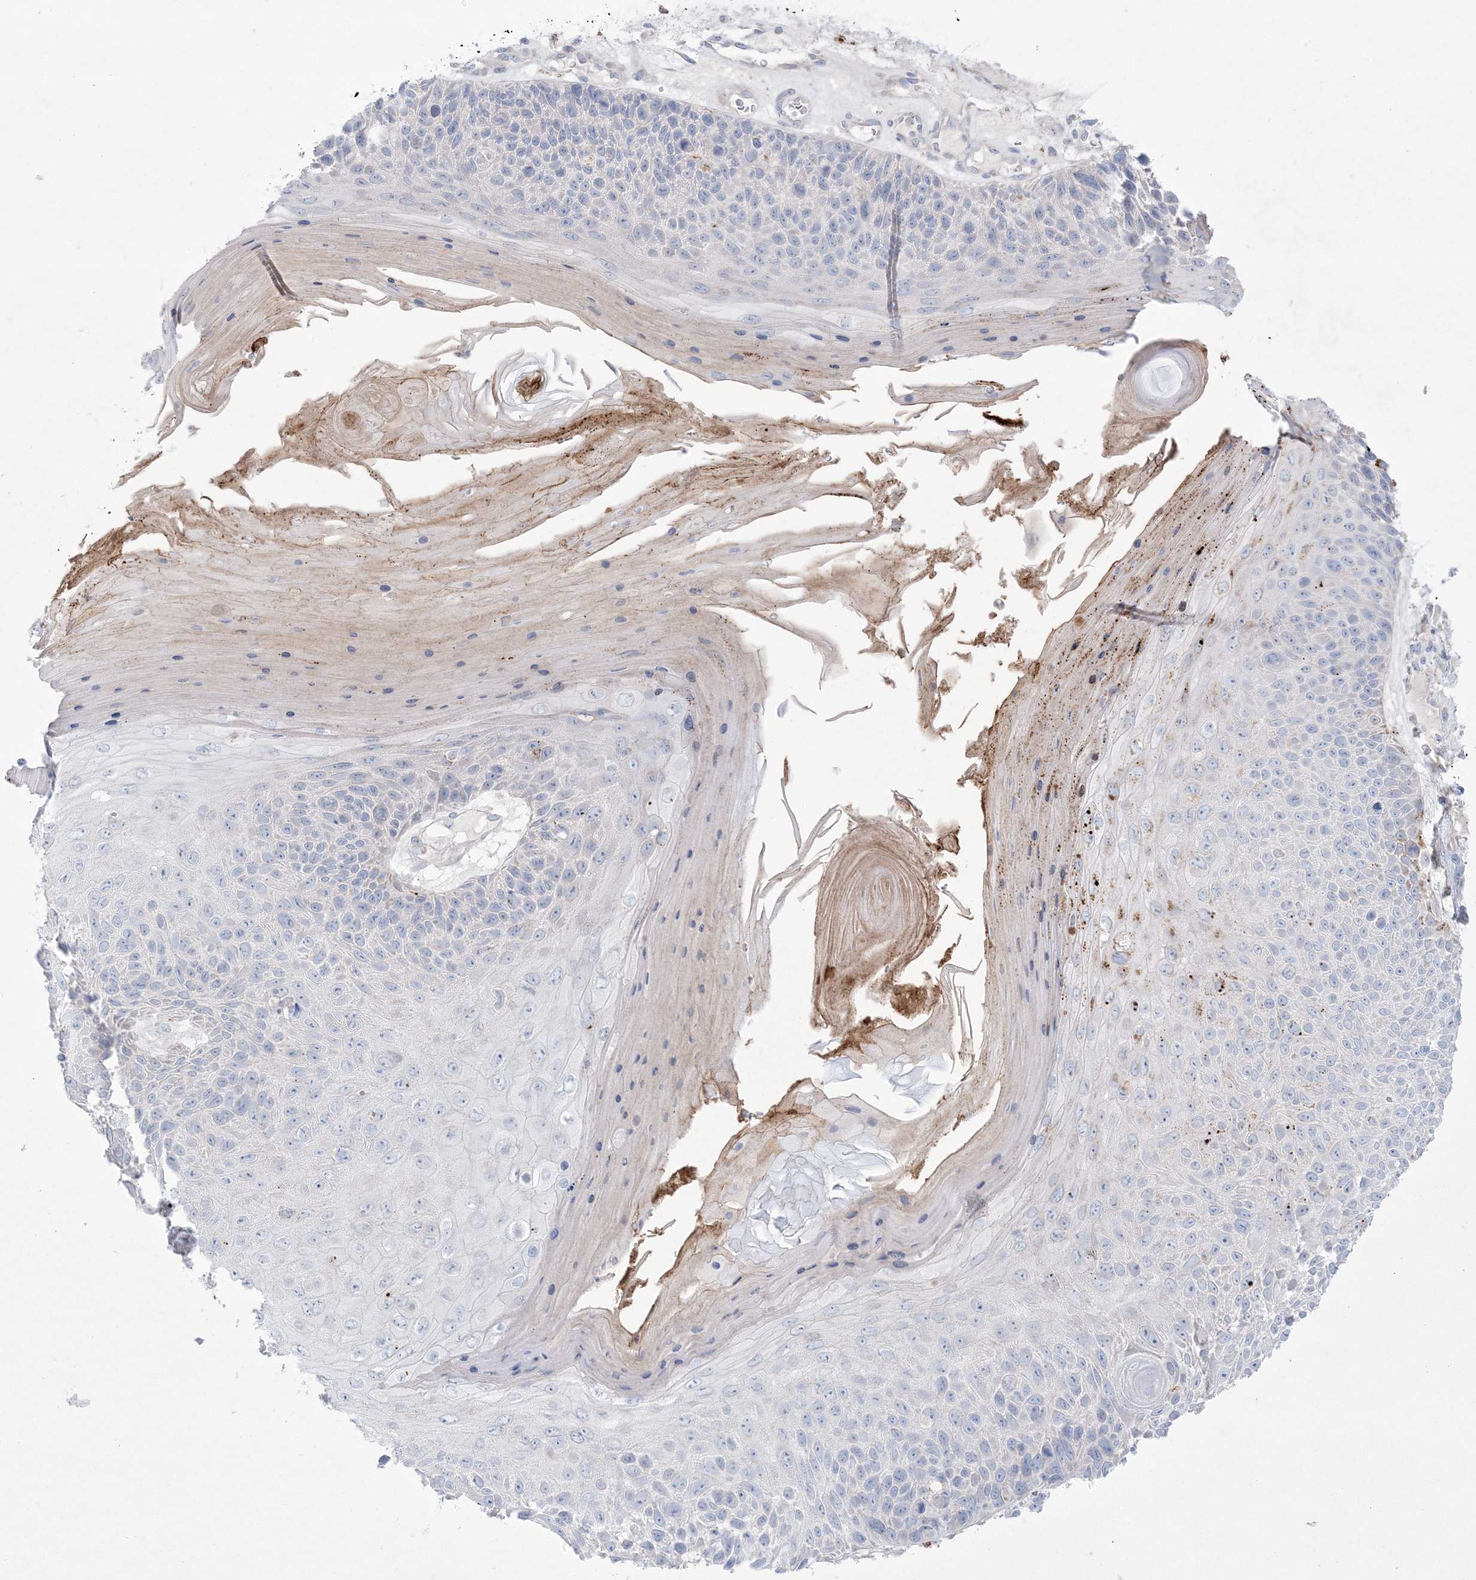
{"staining": {"intensity": "negative", "quantity": "none", "location": "none"}, "tissue": "skin cancer", "cell_type": "Tumor cells", "image_type": "cancer", "snomed": [{"axis": "morphology", "description": "Squamous cell carcinoma, NOS"}, {"axis": "topography", "description": "Skin"}], "caption": "DAB (3,3'-diaminobenzidine) immunohistochemical staining of human skin cancer shows no significant positivity in tumor cells.", "gene": "KCTD6", "patient": {"sex": "female", "age": 88}}